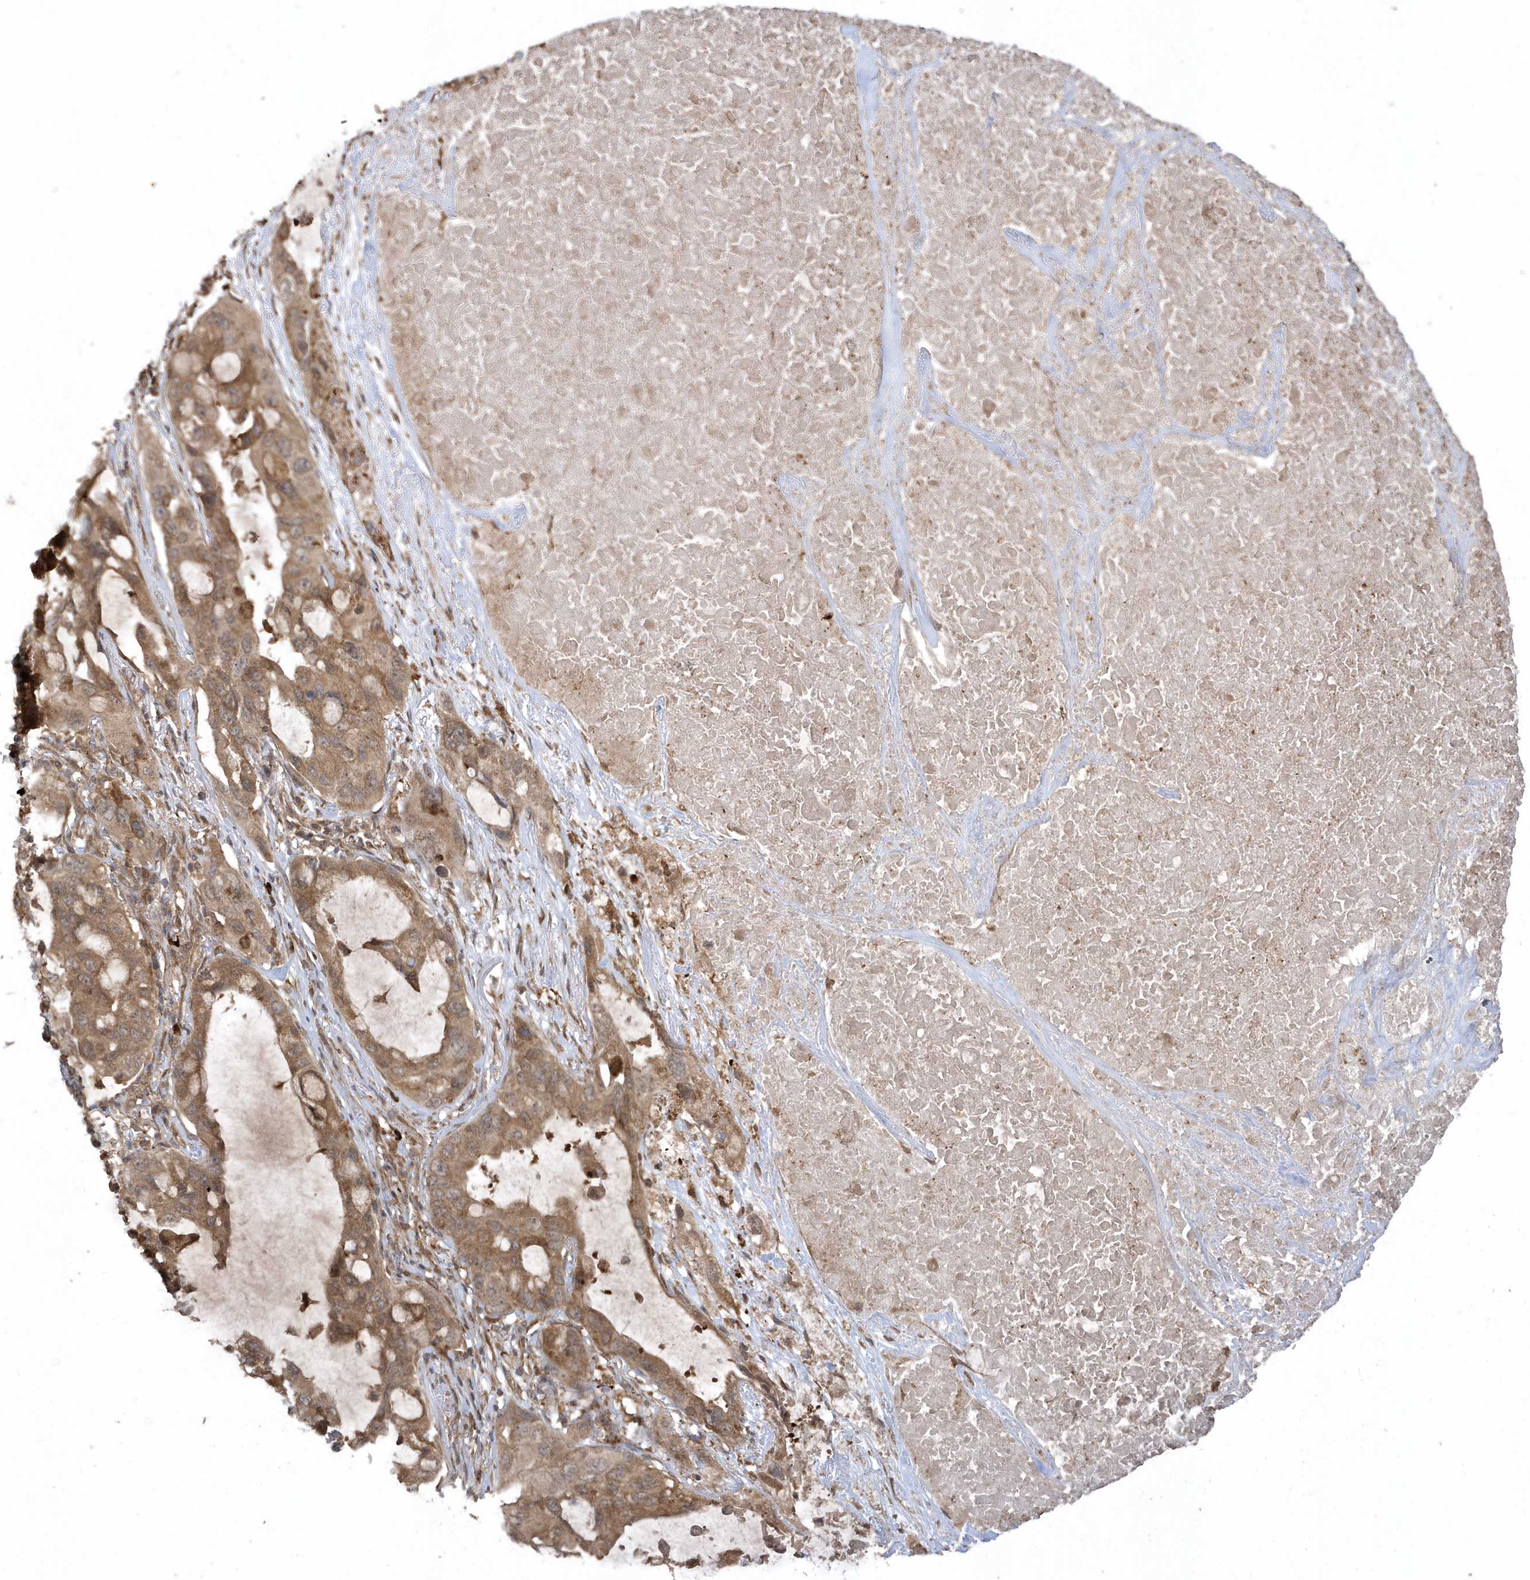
{"staining": {"intensity": "moderate", "quantity": ">75%", "location": "cytoplasmic/membranous"}, "tissue": "lung cancer", "cell_type": "Tumor cells", "image_type": "cancer", "snomed": [{"axis": "morphology", "description": "Squamous cell carcinoma, NOS"}, {"axis": "topography", "description": "Lung"}], "caption": "Brown immunohistochemical staining in squamous cell carcinoma (lung) reveals moderate cytoplasmic/membranous positivity in approximately >75% of tumor cells.", "gene": "HERPUD1", "patient": {"sex": "female", "age": 73}}